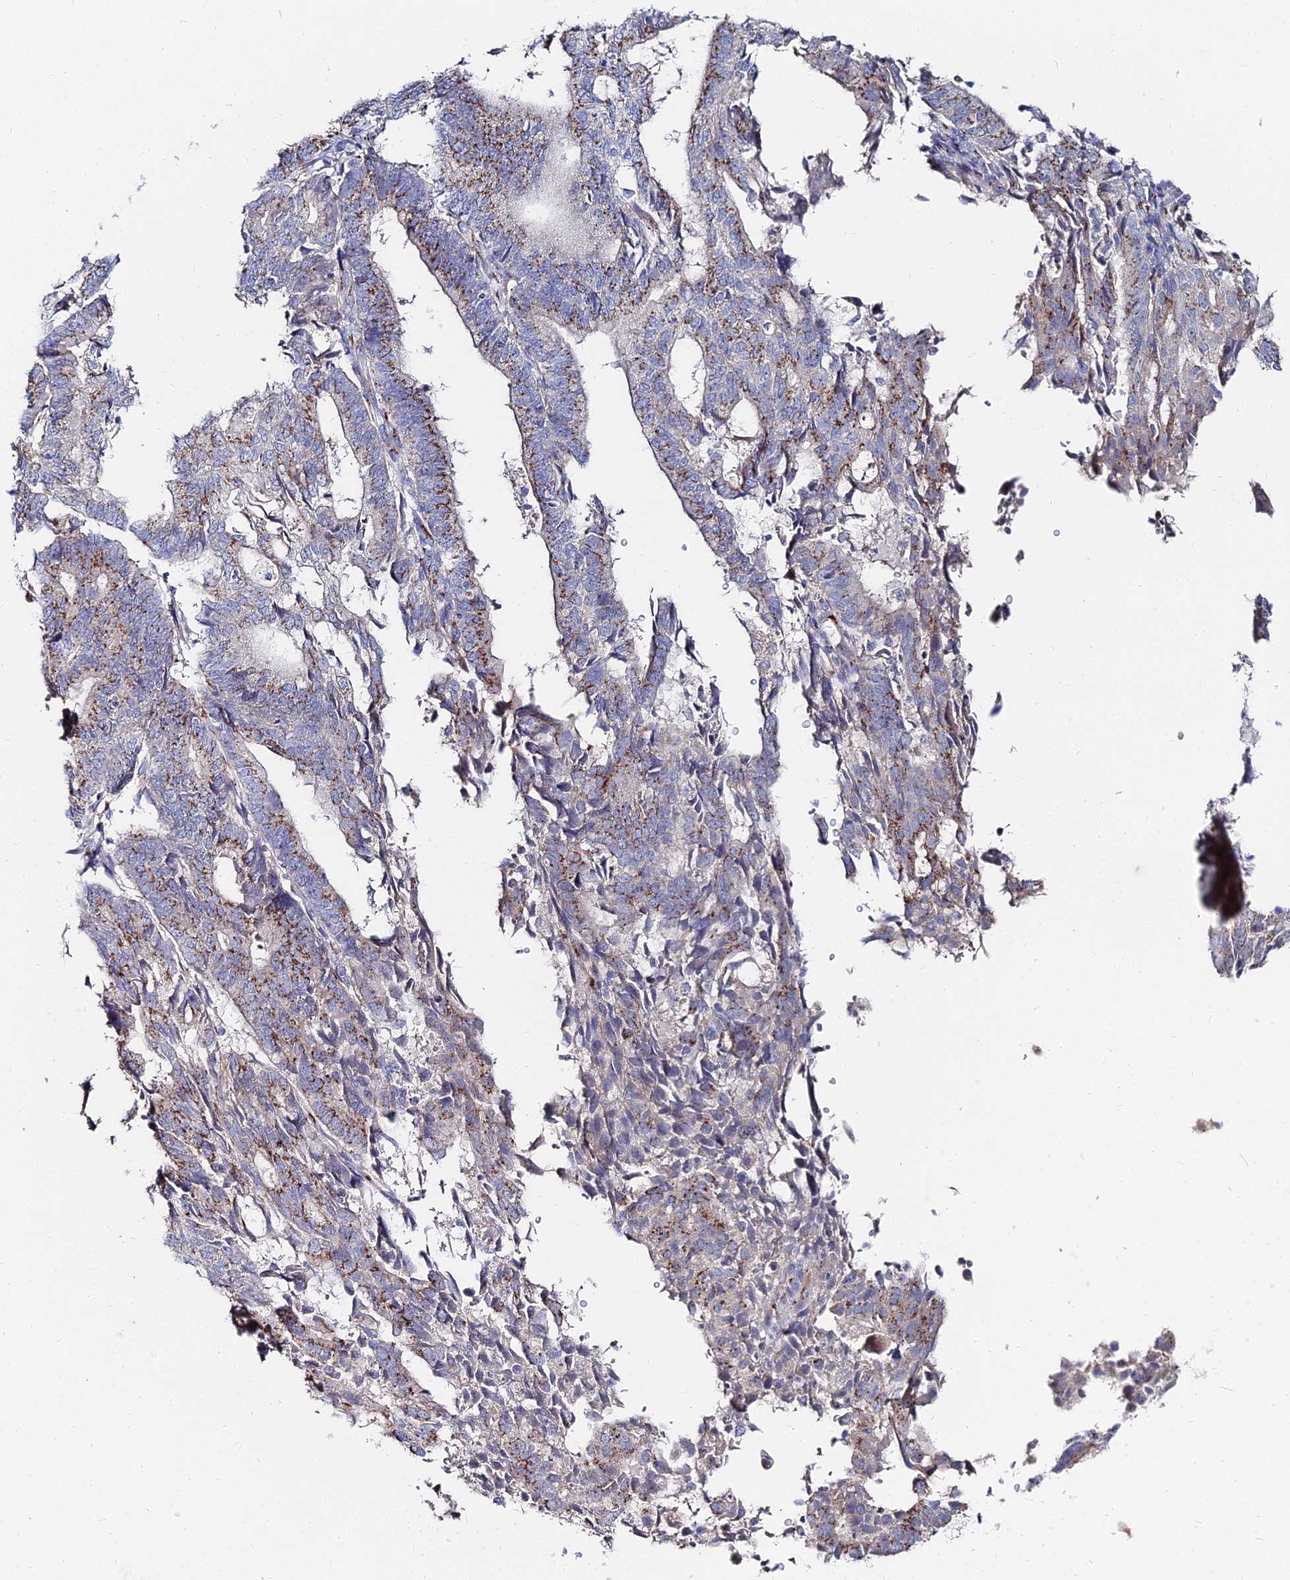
{"staining": {"intensity": "moderate", "quantity": ">75%", "location": "cytoplasmic/membranous"}, "tissue": "endometrial cancer", "cell_type": "Tumor cells", "image_type": "cancer", "snomed": [{"axis": "morphology", "description": "Adenocarcinoma, NOS"}, {"axis": "topography", "description": "Endometrium"}], "caption": "A brown stain shows moderate cytoplasmic/membranous expression of a protein in human endometrial cancer tumor cells.", "gene": "BORCS8", "patient": {"sex": "female", "age": 70}}